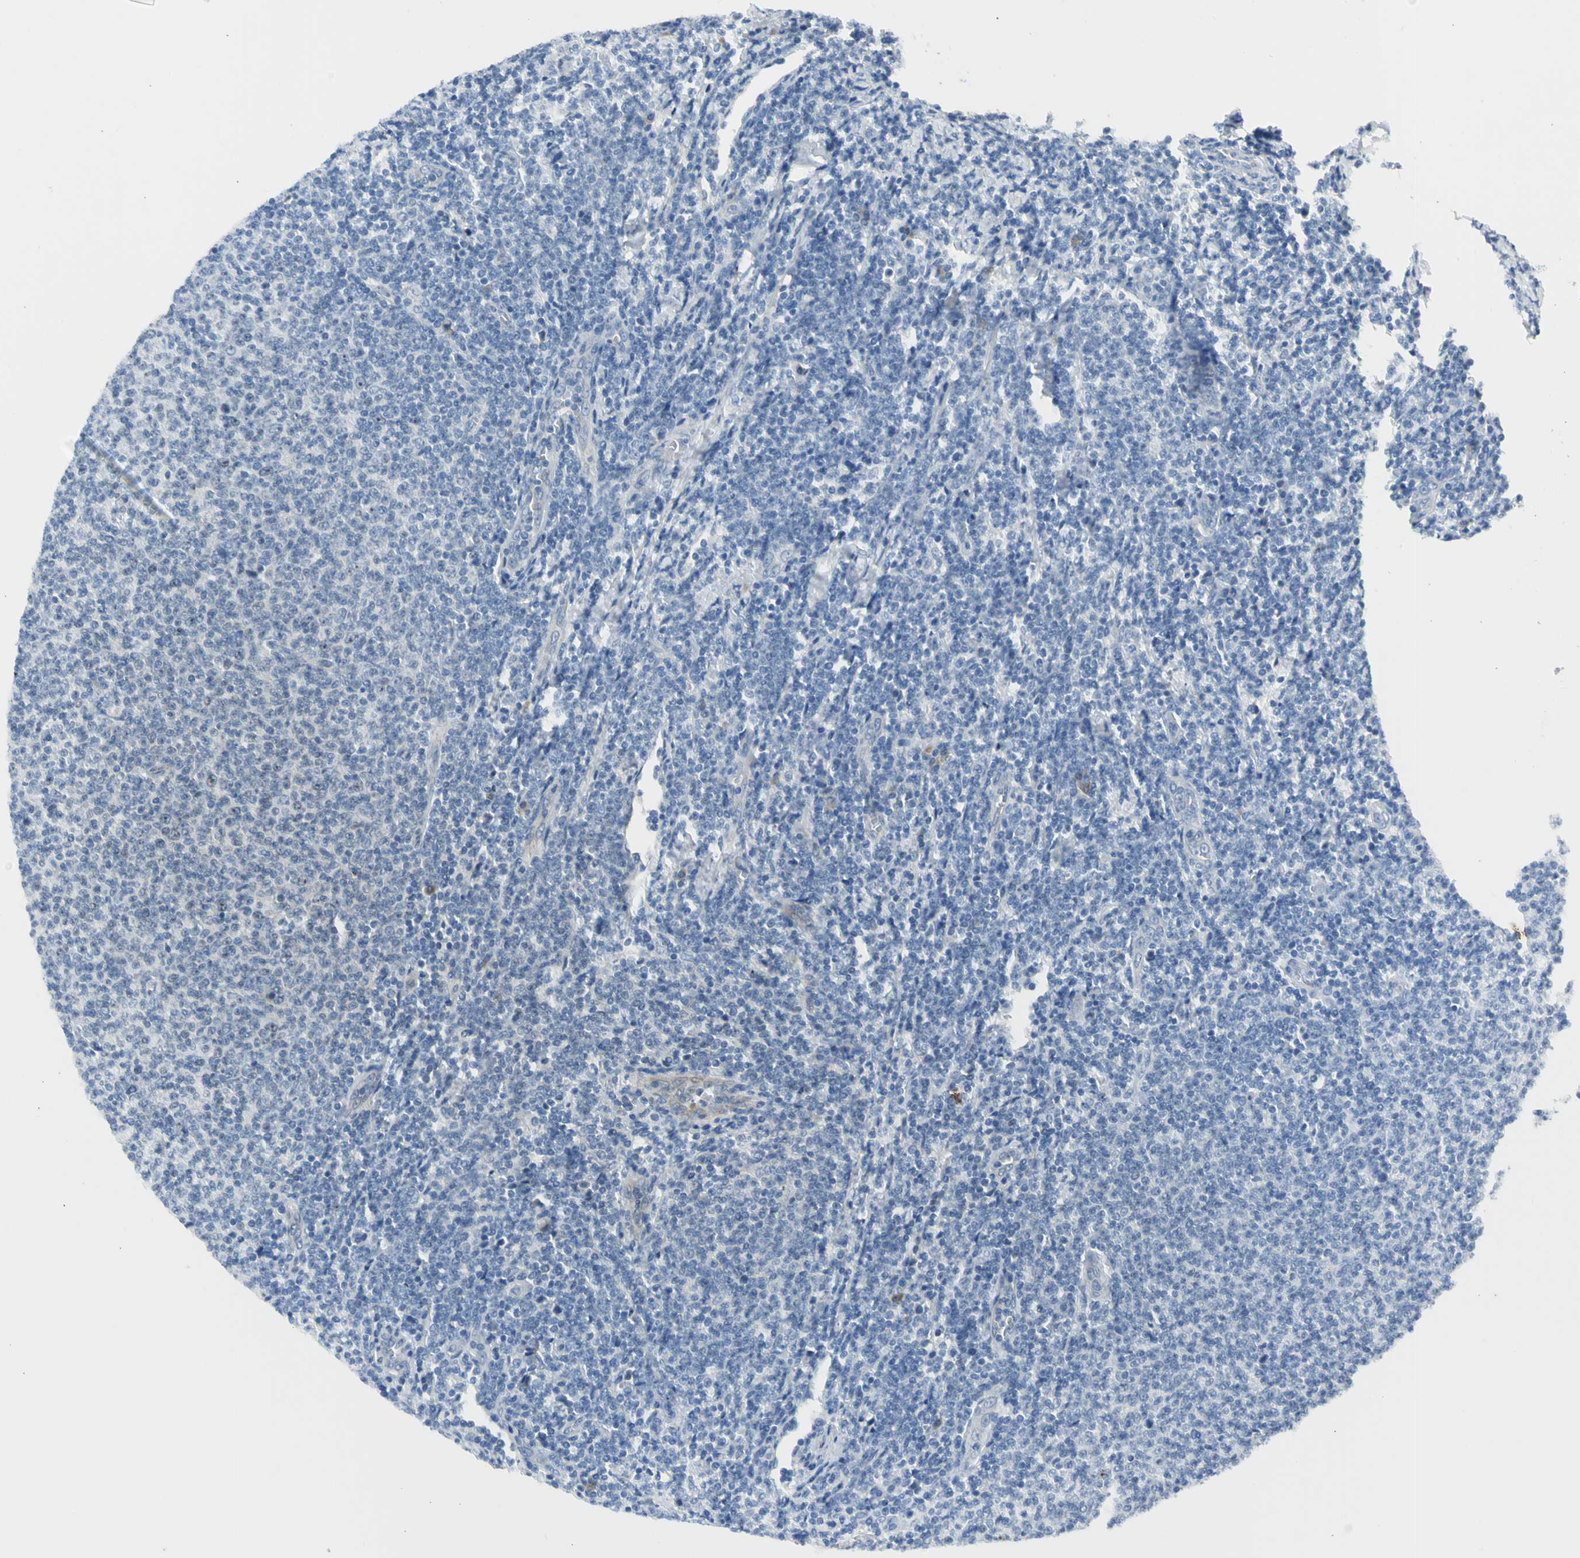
{"staining": {"intensity": "negative", "quantity": "none", "location": "none"}, "tissue": "lymphoma", "cell_type": "Tumor cells", "image_type": "cancer", "snomed": [{"axis": "morphology", "description": "Malignant lymphoma, non-Hodgkin's type, Low grade"}, {"axis": "topography", "description": "Lymph node"}], "caption": "Human lymphoma stained for a protein using immunohistochemistry displays no staining in tumor cells.", "gene": "NPHP3", "patient": {"sex": "male", "age": 66}}